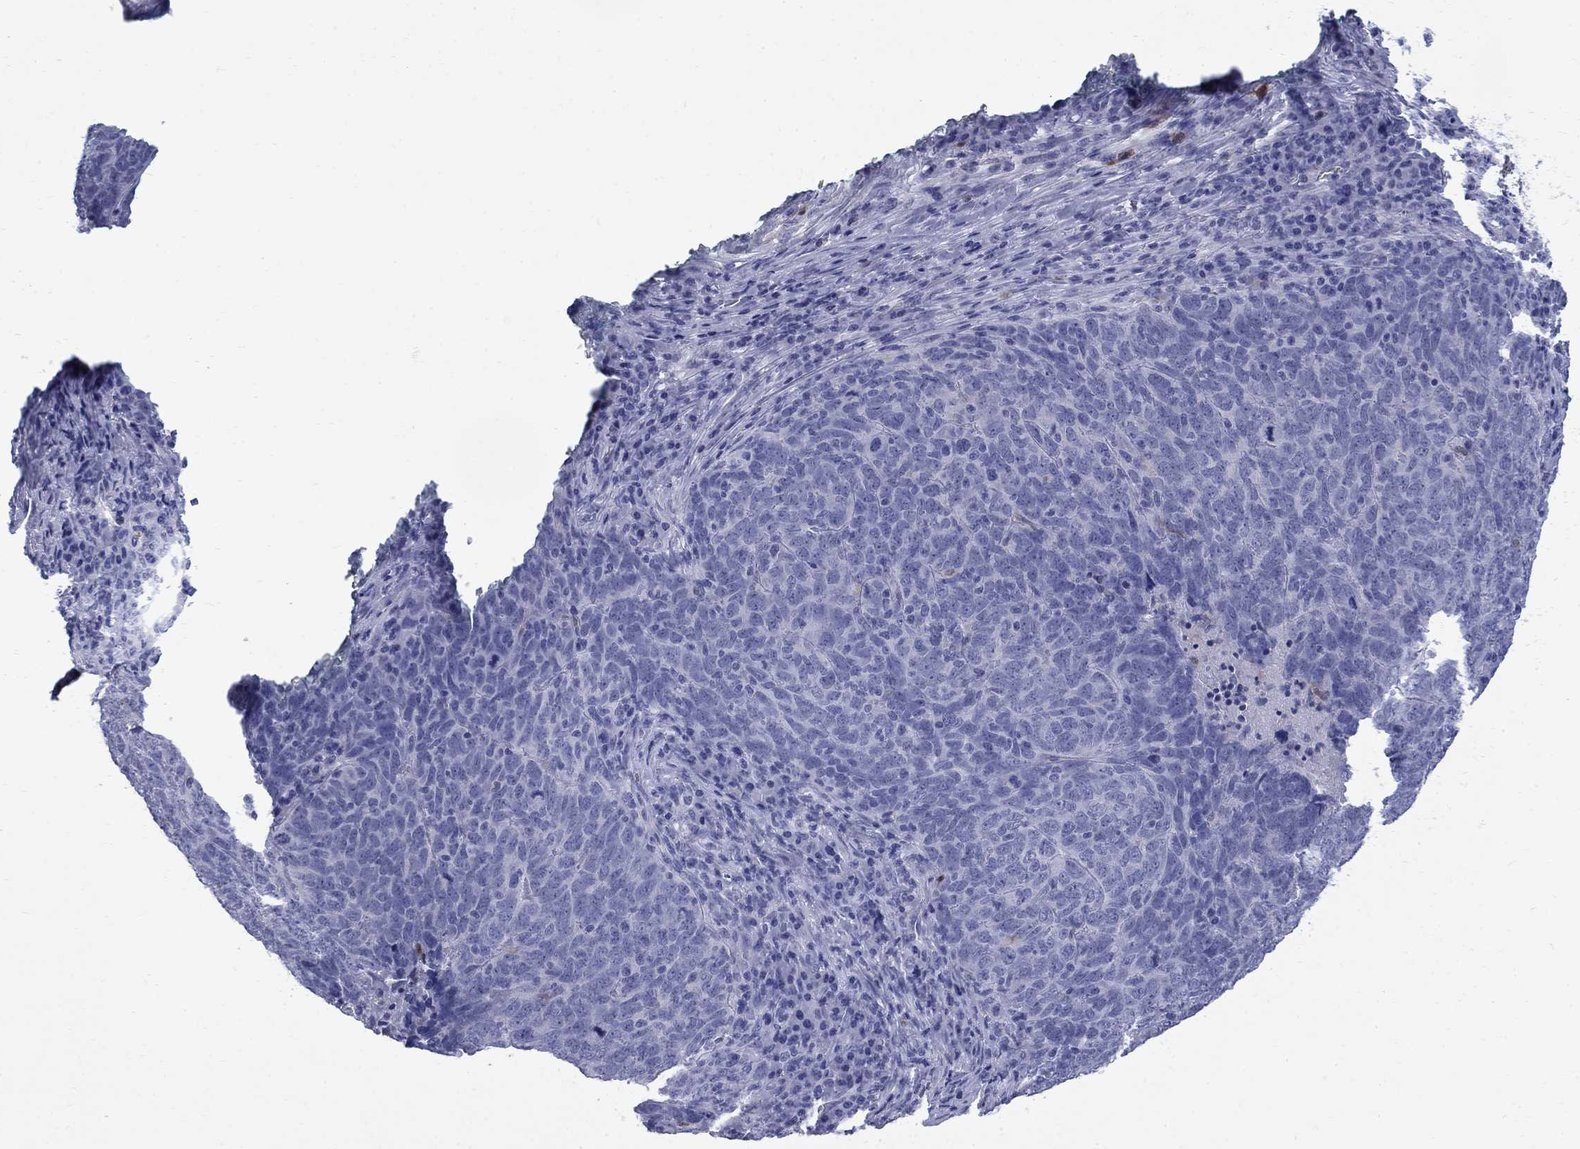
{"staining": {"intensity": "negative", "quantity": "none", "location": "none"}, "tissue": "skin cancer", "cell_type": "Tumor cells", "image_type": "cancer", "snomed": [{"axis": "morphology", "description": "Squamous cell carcinoma, NOS"}, {"axis": "topography", "description": "Skin"}, {"axis": "topography", "description": "Anal"}], "caption": "Immunohistochemistry (IHC) image of skin cancer (squamous cell carcinoma) stained for a protein (brown), which shows no positivity in tumor cells. (DAB (3,3'-diaminobenzidine) immunohistochemistry (IHC) visualized using brightfield microscopy, high magnification).", "gene": "SERPINB2", "patient": {"sex": "female", "age": 51}}